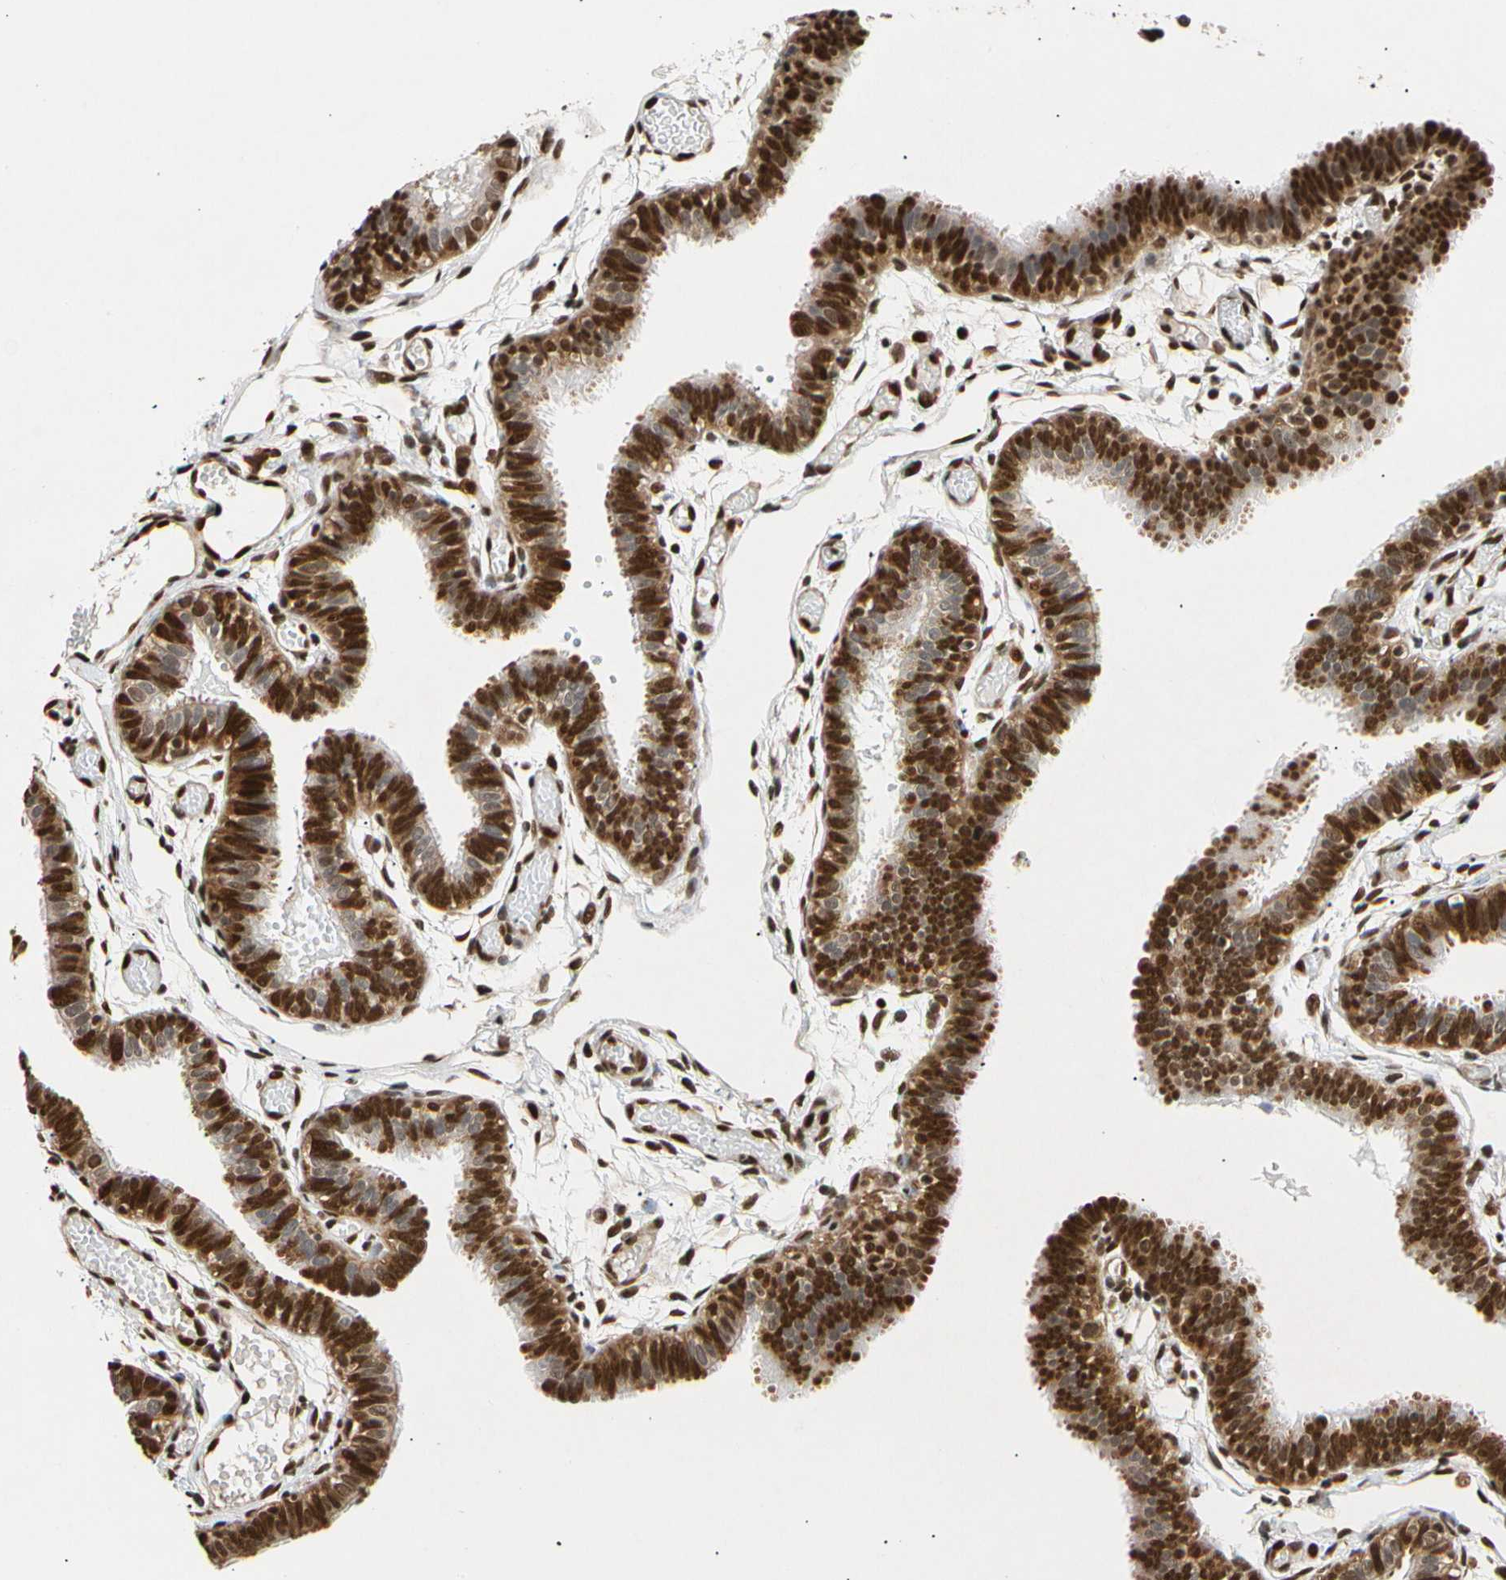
{"staining": {"intensity": "strong", "quantity": ">75%", "location": "cytoplasmic/membranous,nuclear"}, "tissue": "fallopian tube", "cell_type": "Glandular cells", "image_type": "normal", "snomed": [{"axis": "morphology", "description": "Normal tissue, NOS"}, {"axis": "topography", "description": "Fallopian tube"}], "caption": "An image showing strong cytoplasmic/membranous,nuclear expression in about >75% of glandular cells in normal fallopian tube, as visualized by brown immunohistochemical staining.", "gene": "EIF1AX", "patient": {"sex": "female", "age": 29}}